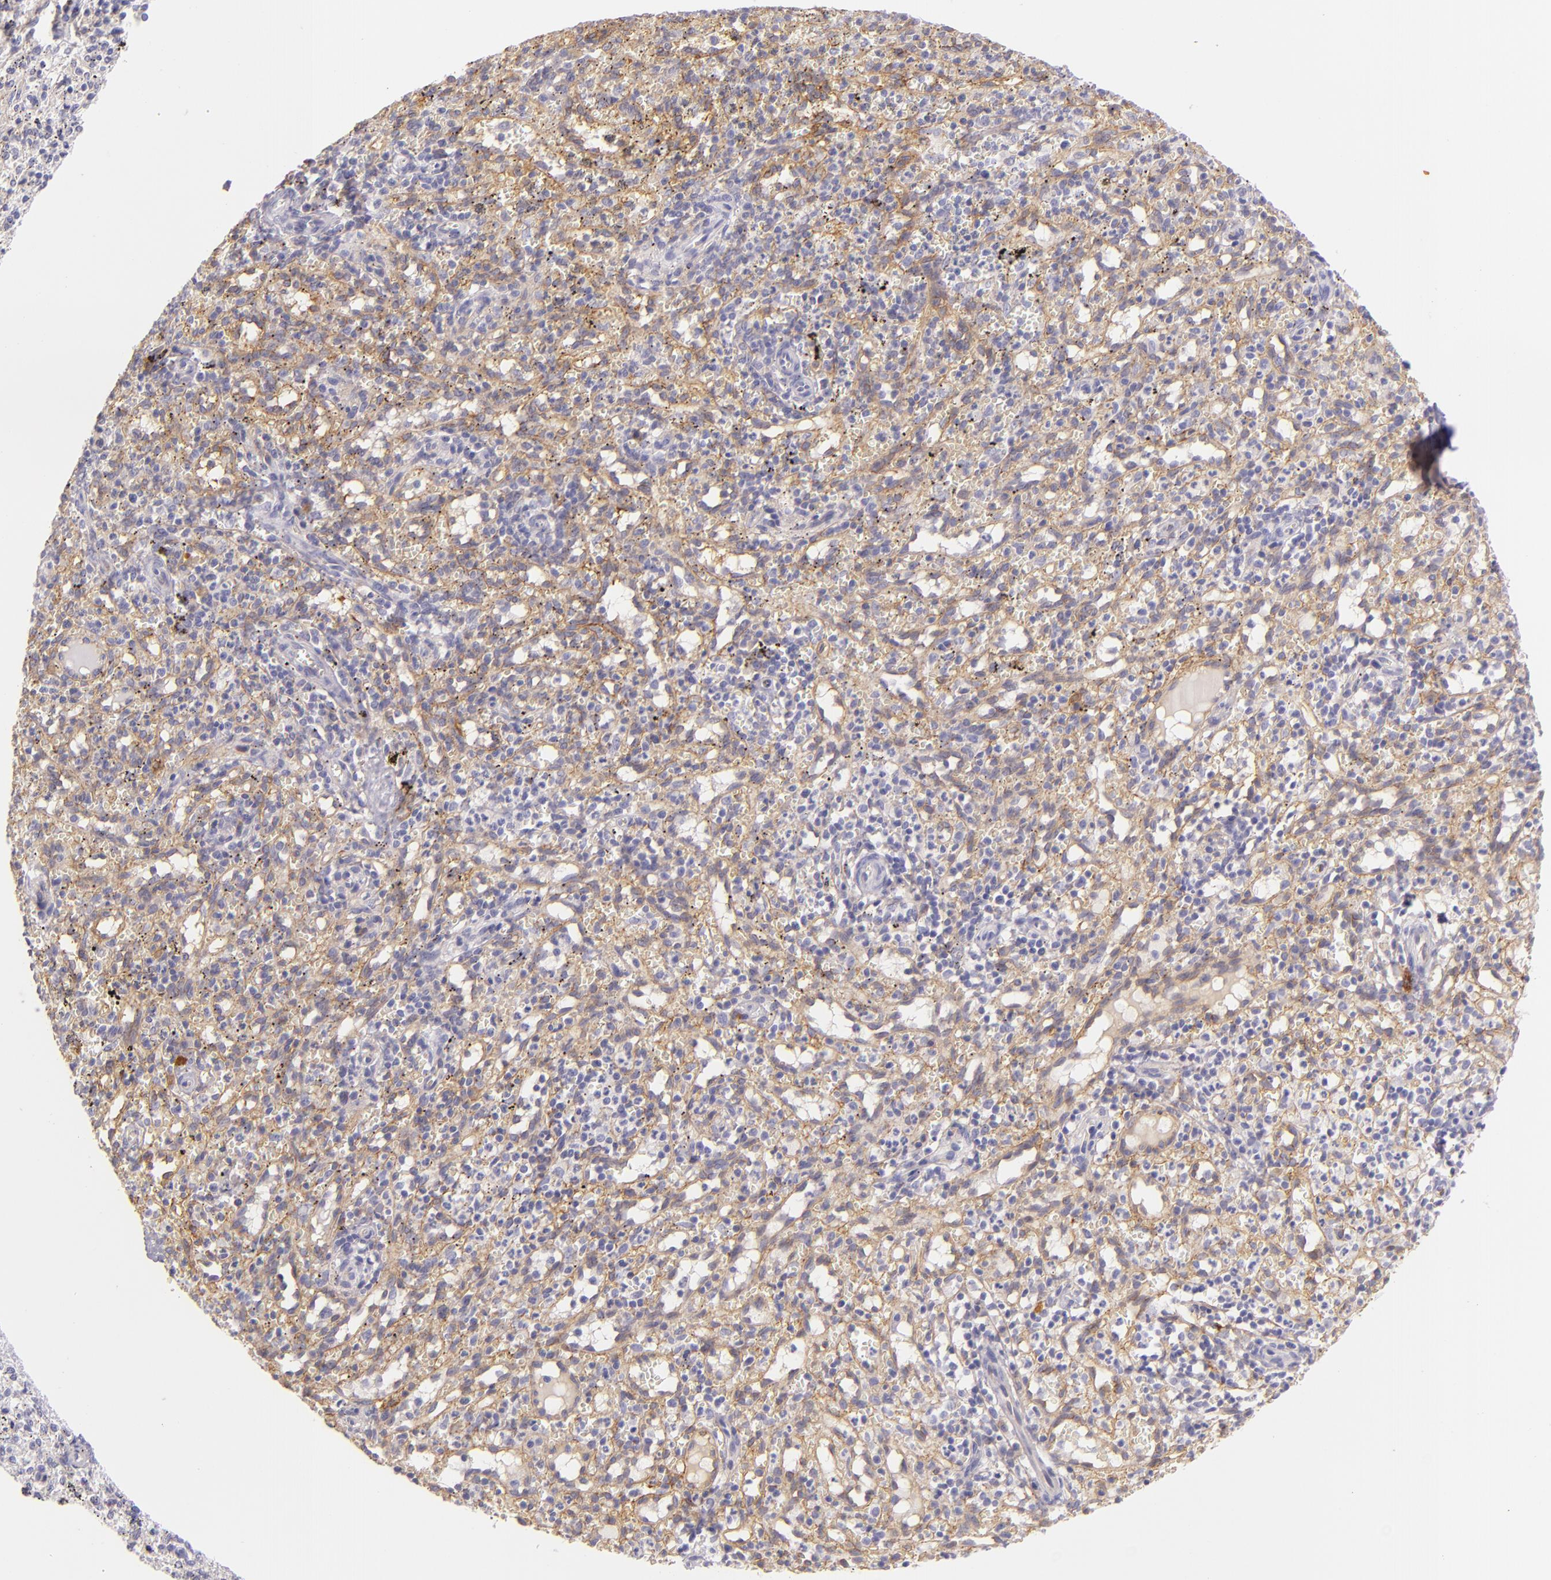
{"staining": {"intensity": "moderate", "quantity": "<25%", "location": "cytoplasmic/membranous"}, "tissue": "spleen", "cell_type": "Cells in red pulp", "image_type": "normal", "snomed": [{"axis": "morphology", "description": "Normal tissue, NOS"}, {"axis": "topography", "description": "Spleen"}], "caption": "Cells in red pulp display low levels of moderate cytoplasmic/membranous staining in about <25% of cells in unremarkable human spleen.", "gene": "ICAM1", "patient": {"sex": "female", "age": 10}}